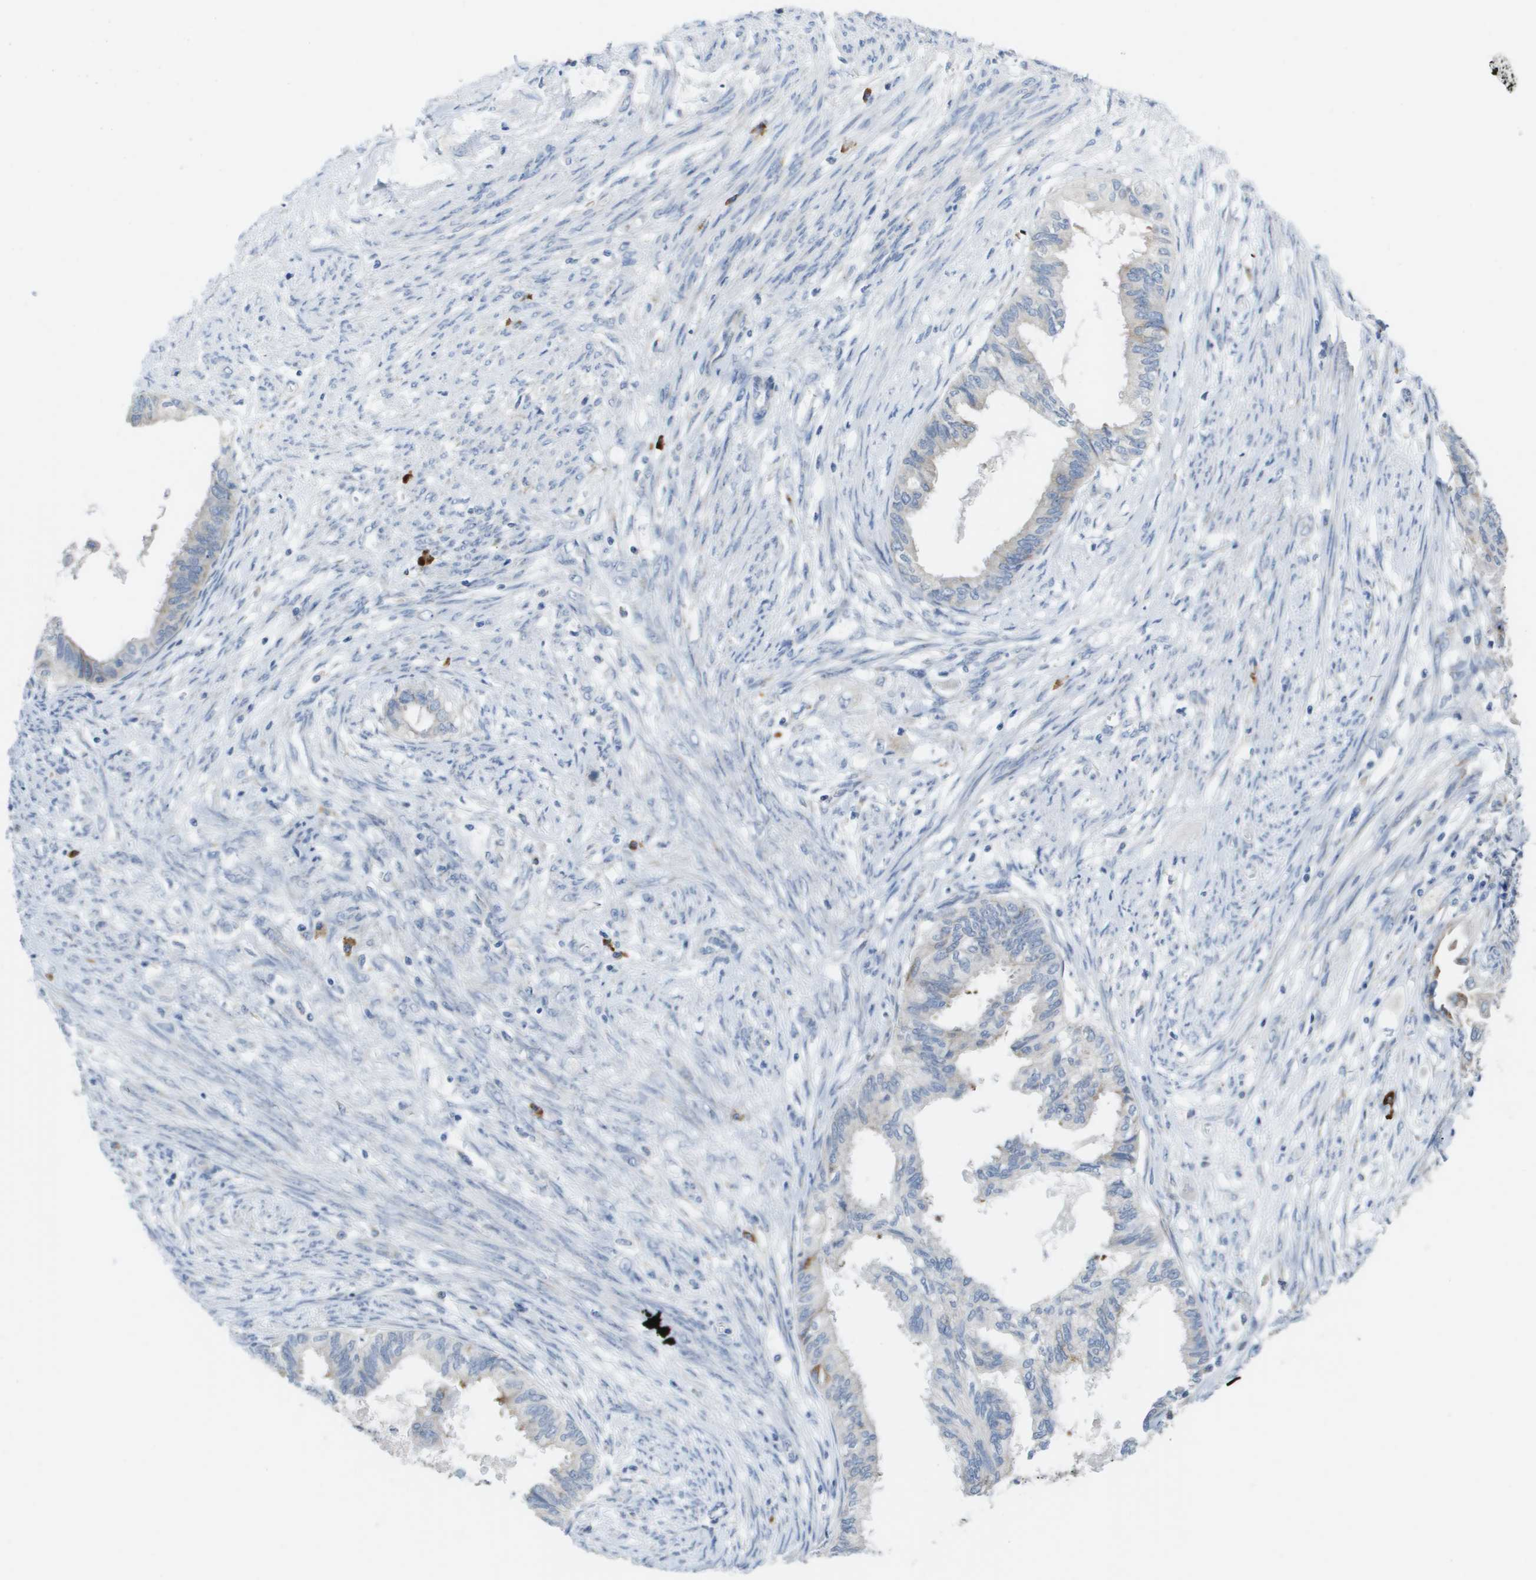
{"staining": {"intensity": "negative", "quantity": "none", "location": "none"}, "tissue": "cervical cancer", "cell_type": "Tumor cells", "image_type": "cancer", "snomed": [{"axis": "morphology", "description": "Normal tissue, NOS"}, {"axis": "morphology", "description": "Adenocarcinoma, NOS"}, {"axis": "topography", "description": "Cervix"}, {"axis": "topography", "description": "Endometrium"}], "caption": "Human cervical cancer stained for a protein using IHC shows no staining in tumor cells.", "gene": "CD3G", "patient": {"sex": "female", "age": 86}}